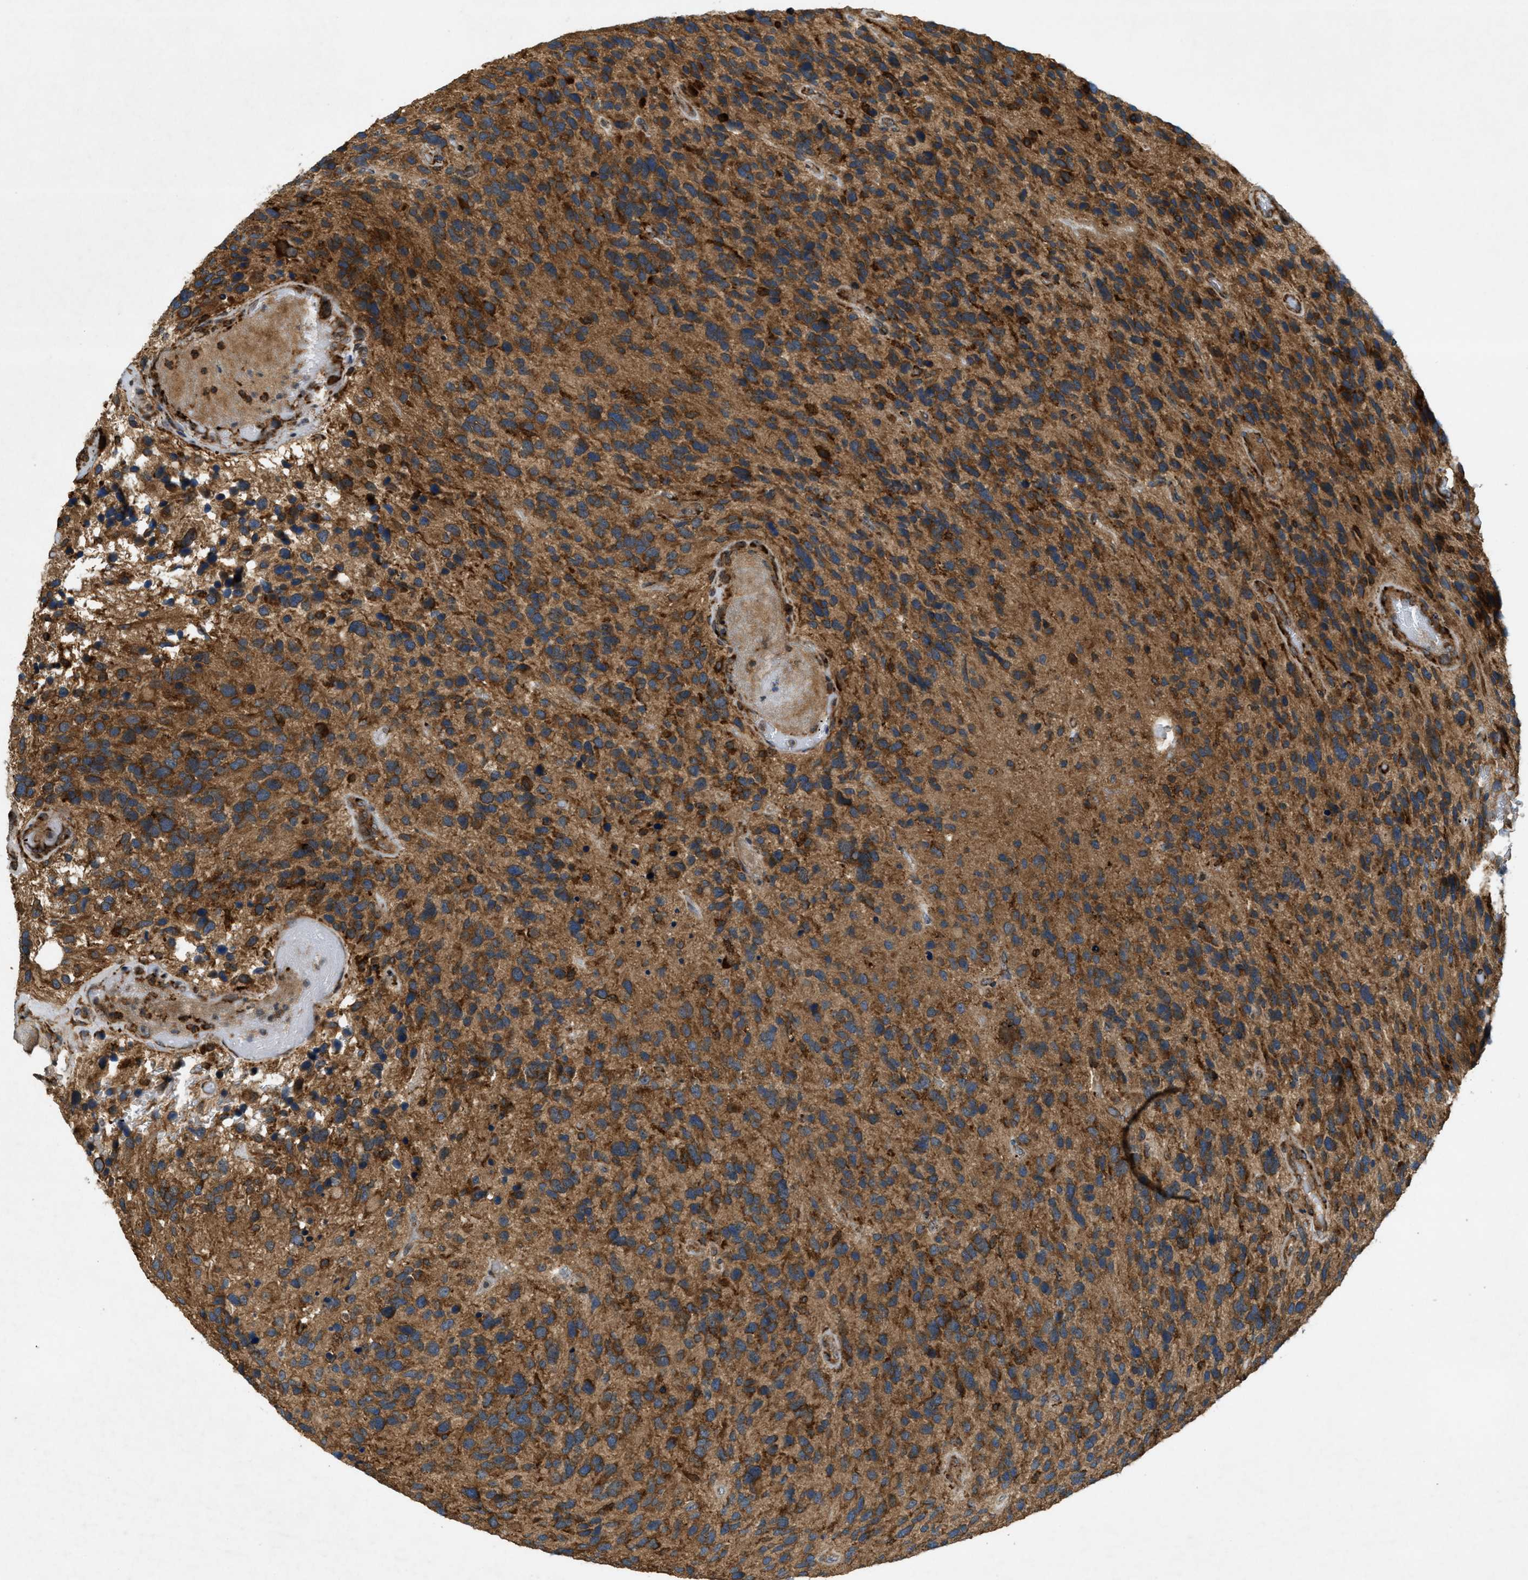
{"staining": {"intensity": "strong", "quantity": ">75%", "location": "cytoplasmic/membranous"}, "tissue": "glioma", "cell_type": "Tumor cells", "image_type": "cancer", "snomed": [{"axis": "morphology", "description": "Glioma, malignant, High grade"}, {"axis": "topography", "description": "Brain"}], "caption": "High-magnification brightfield microscopy of glioma stained with DAB (3,3'-diaminobenzidine) (brown) and counterstained with hematoxylin (blue). tumor cells exhibit strong cytoplasmic/membranous positivity is identified in approximately>75% of cells.", "gene": "PCDH18", "patient": {"sex": "female", "age": 58}}